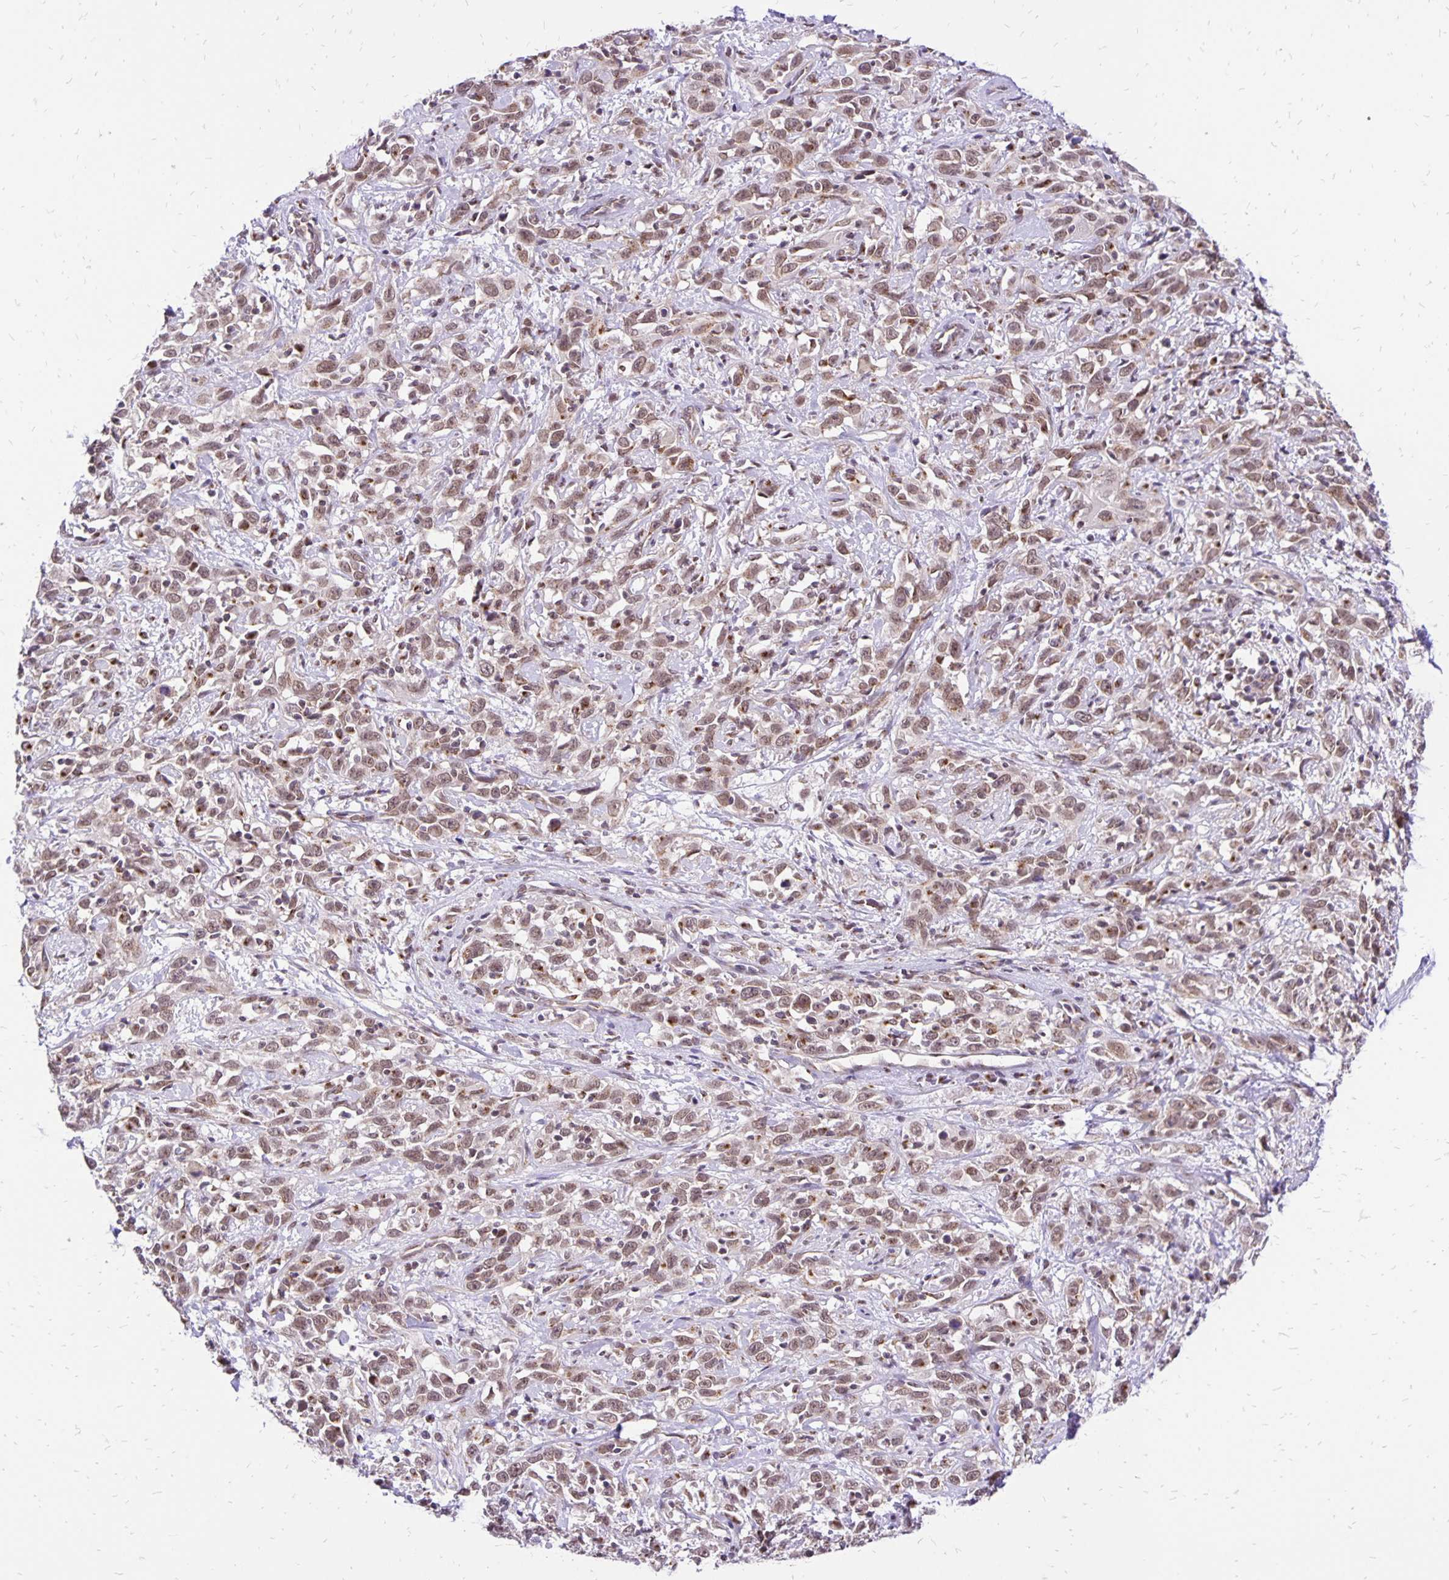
{"staining": {"intensity": "weak", "quantity": ">75%", "location": "cytoplasmic/membranous,nuclear"}, "tissue": "cervical cancer", "cell_type": "Tumor cells", "image_type": "cancer", "snomed": [{"axis": "morphology", "description": "Adenocarcinoma, NOS"}, {"axis": "topography", "description": "Cervix"}], "caption": "Immunohistochemistry photomicrograph of neoplastic tissue: human cervical cancer (adenocarcinoma) stained using IHC exhibits low levels of weak protein expression localized specifically in the cytoplasmic/membranous and nuclear of tumor cells, appearing as a cytoplasmic/membranous and nuclear brown color.", "gene": "GOLGA5", "patient": {"sex": "female", "age": 40}}